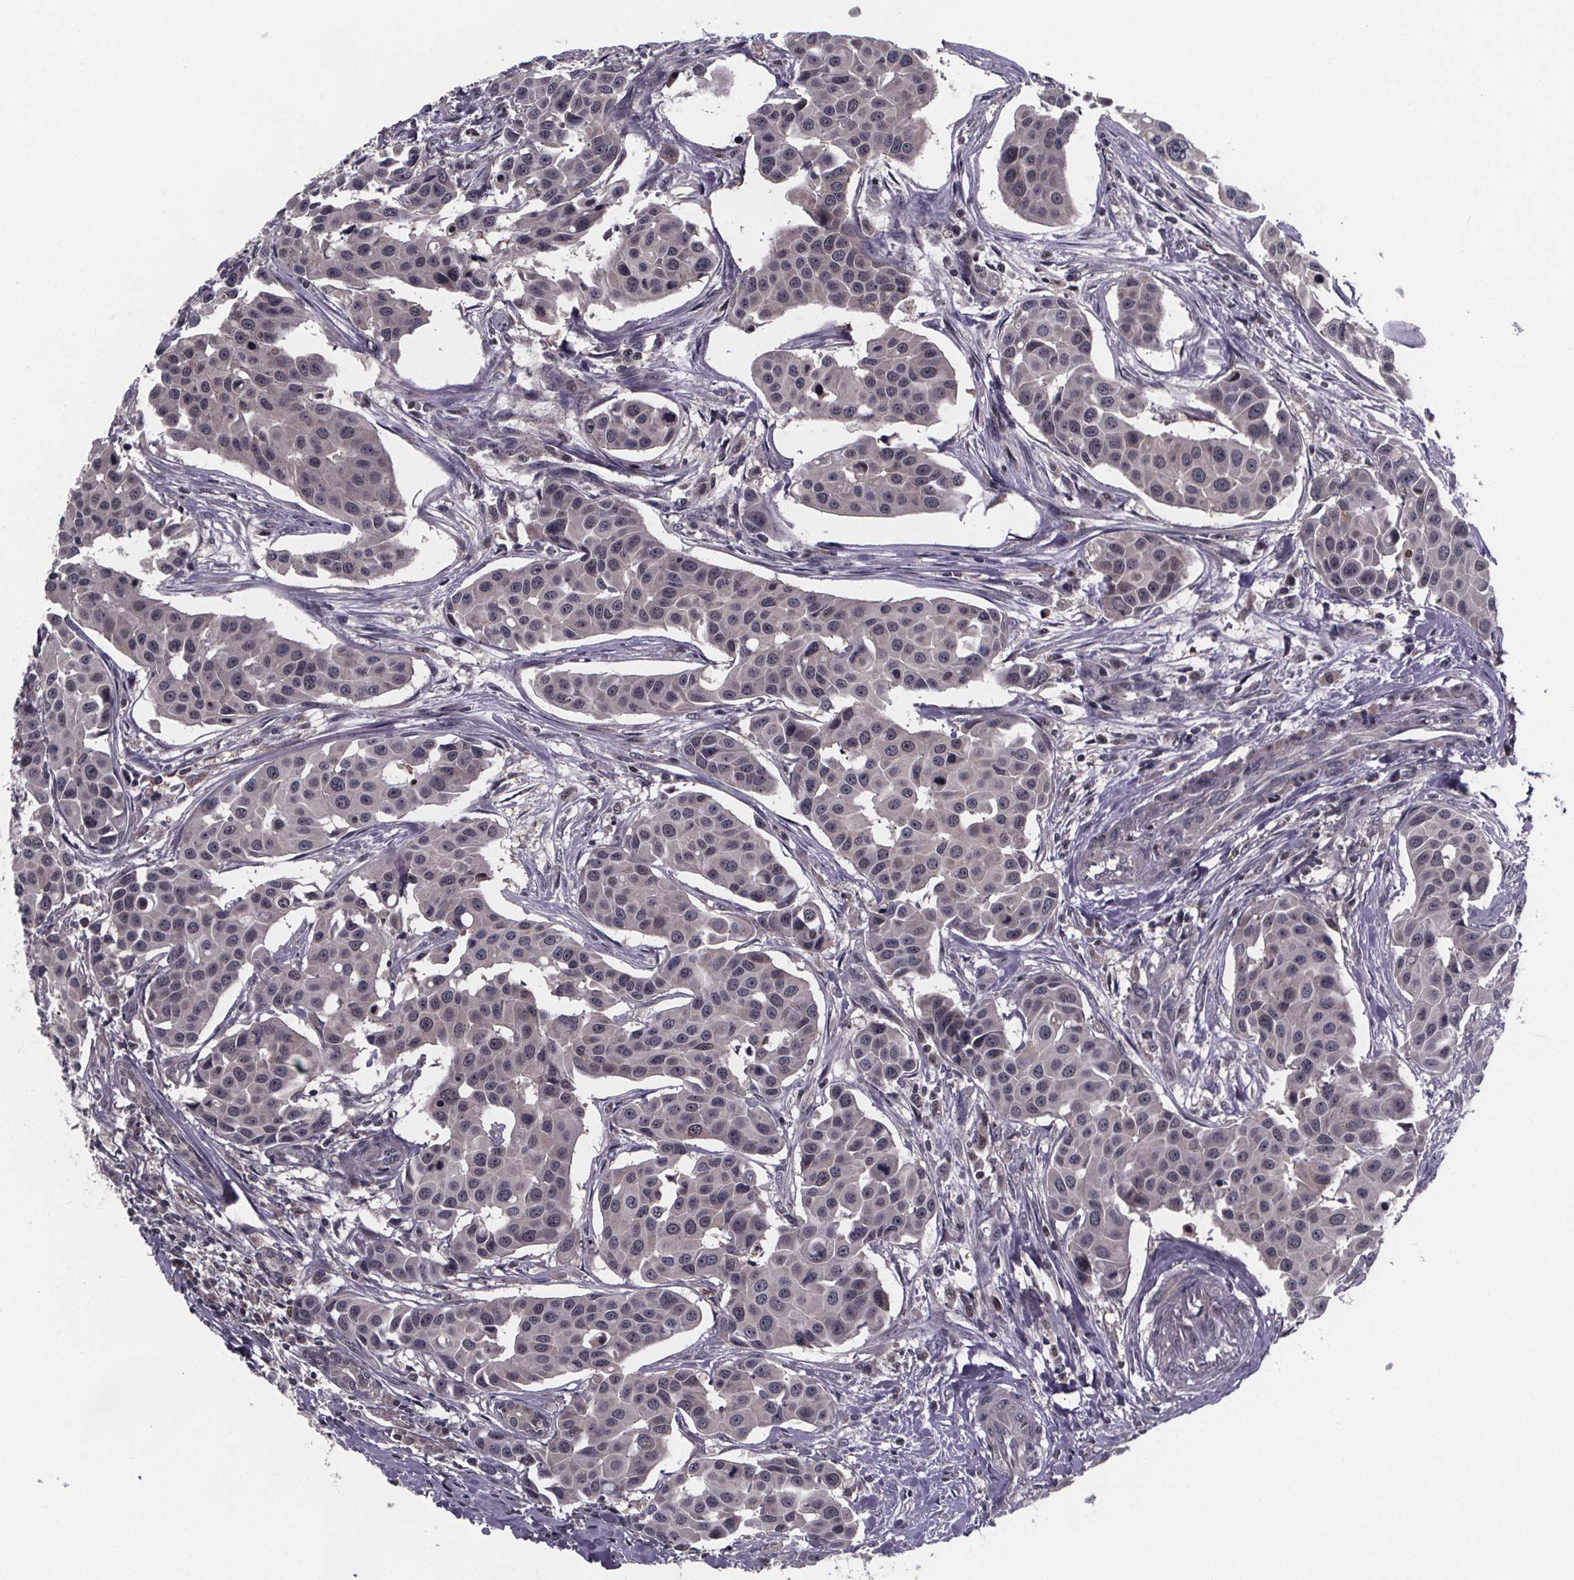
{"staining": {"intensity": "negative", "quantity": "none", "location": "none"}, "tissue": "head and neck cancer", "cell_type": "Tumor cells", "image_type": "cancer", "snomed": [{"axis": "morphology", "description": "Adenocarcinoma, NOS"}, {"axis": "topography", "description": "Head-Neck"}], "caption": "This is a image of immunohistochemistry staining of adenocarcinoma (head and neck), which shows no expression in tumor cells.", "gene": "FN3KRP", "patient": {"sex": "male", "age": 76}}